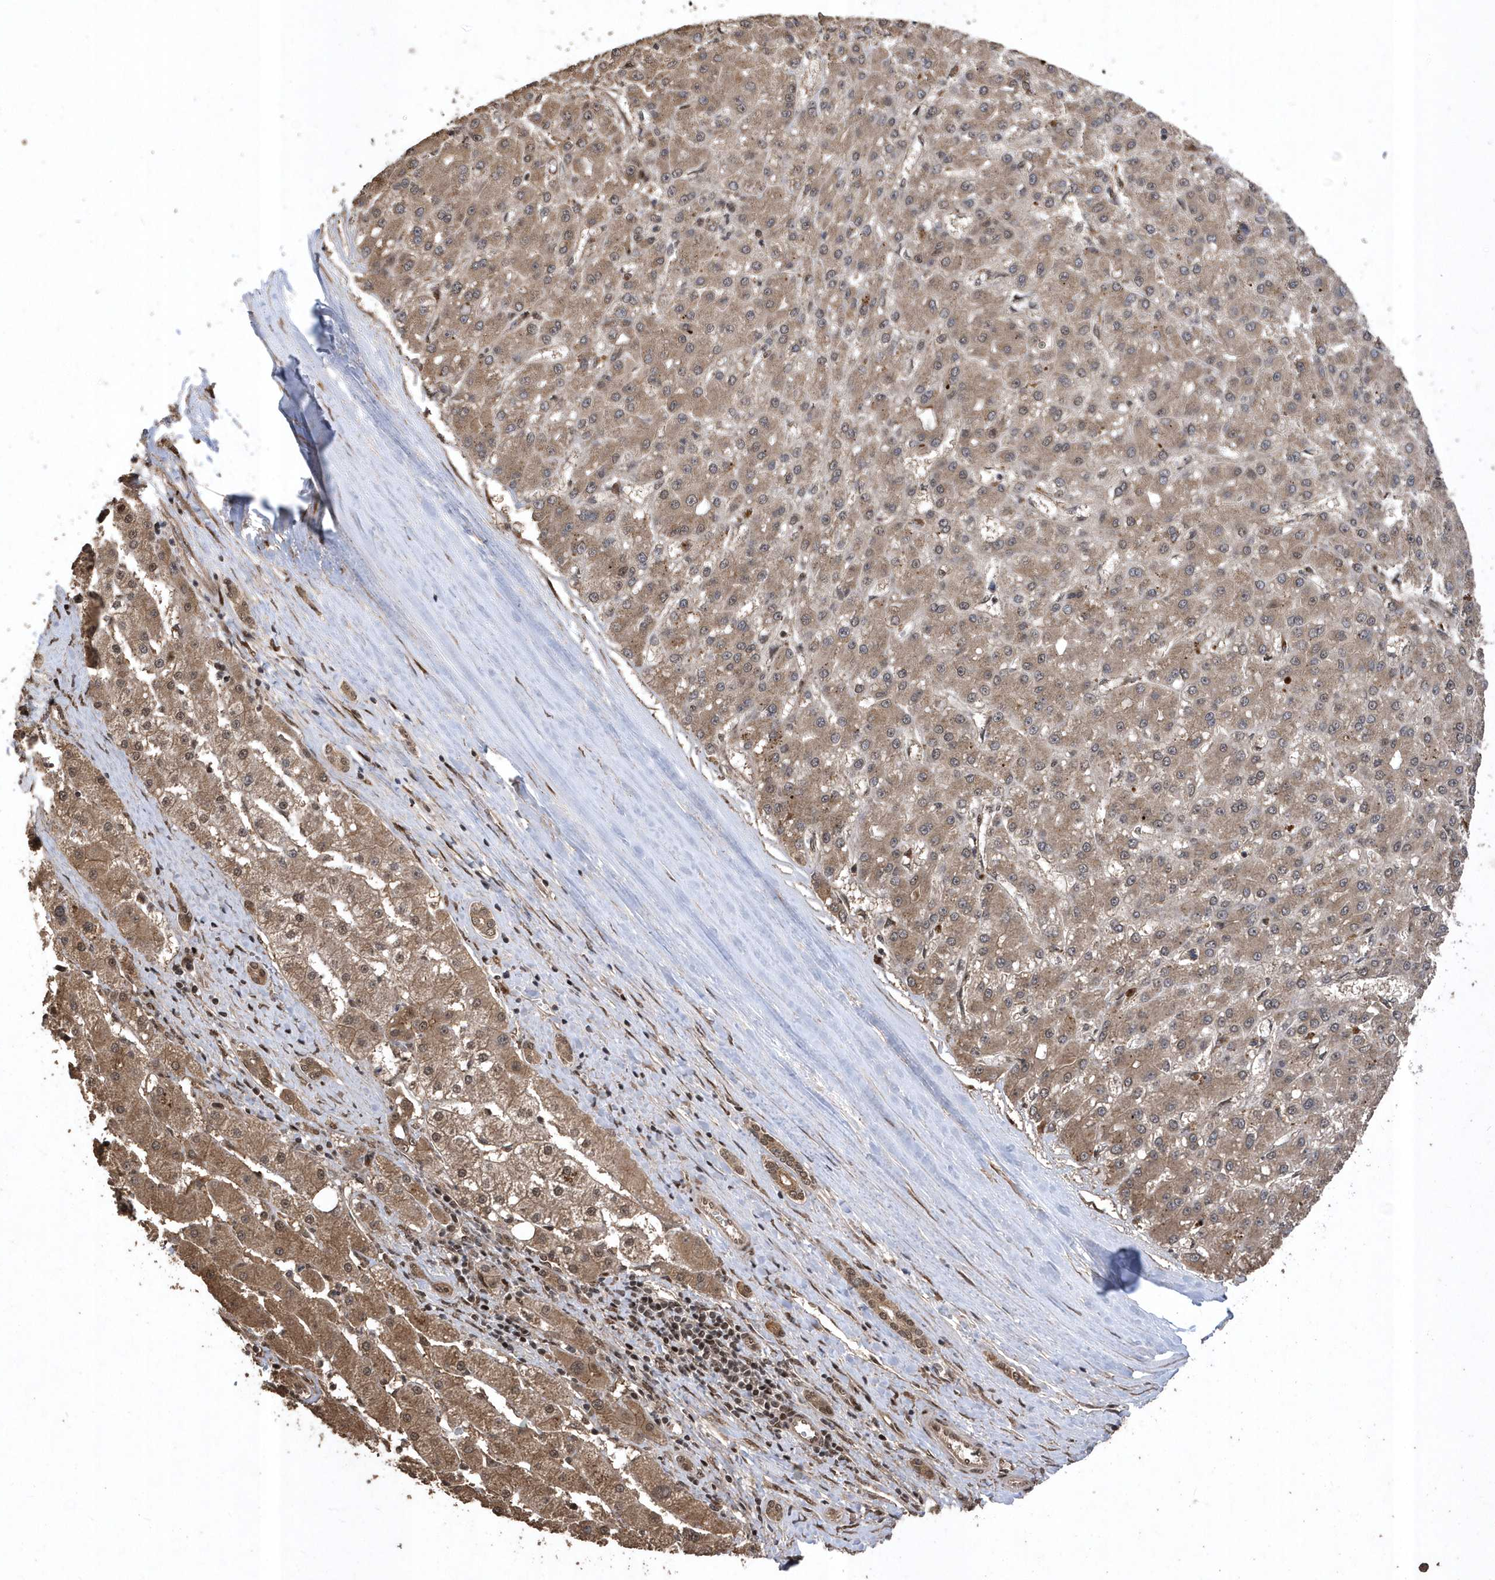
{"staining": {"intensity": "moderate", "quantity": ">75%", "location": "cytoplasmic/membranous"}, "tissue": "liver cancer", "cell_type": "Tumor cells", "image_type": "cancer", "snomed": [{"axis": "morphology", "description": "Carcinoma, Hepatocellular, NOS"}, {"axis": "topography", "description": "Liver"}], "caption": "Brown immunohistochemical staining in human liver hepatocellular carcinoma exhibits moderate cytoplasmic/membranous expression in approximately >75% of tumor cells. (DAB (3,3'-diaminobenzidine) = brown stain, brightfield microscopy at high magnification).", "gene": "INTS12", "patient": {"sex": "male", "age": 67}}